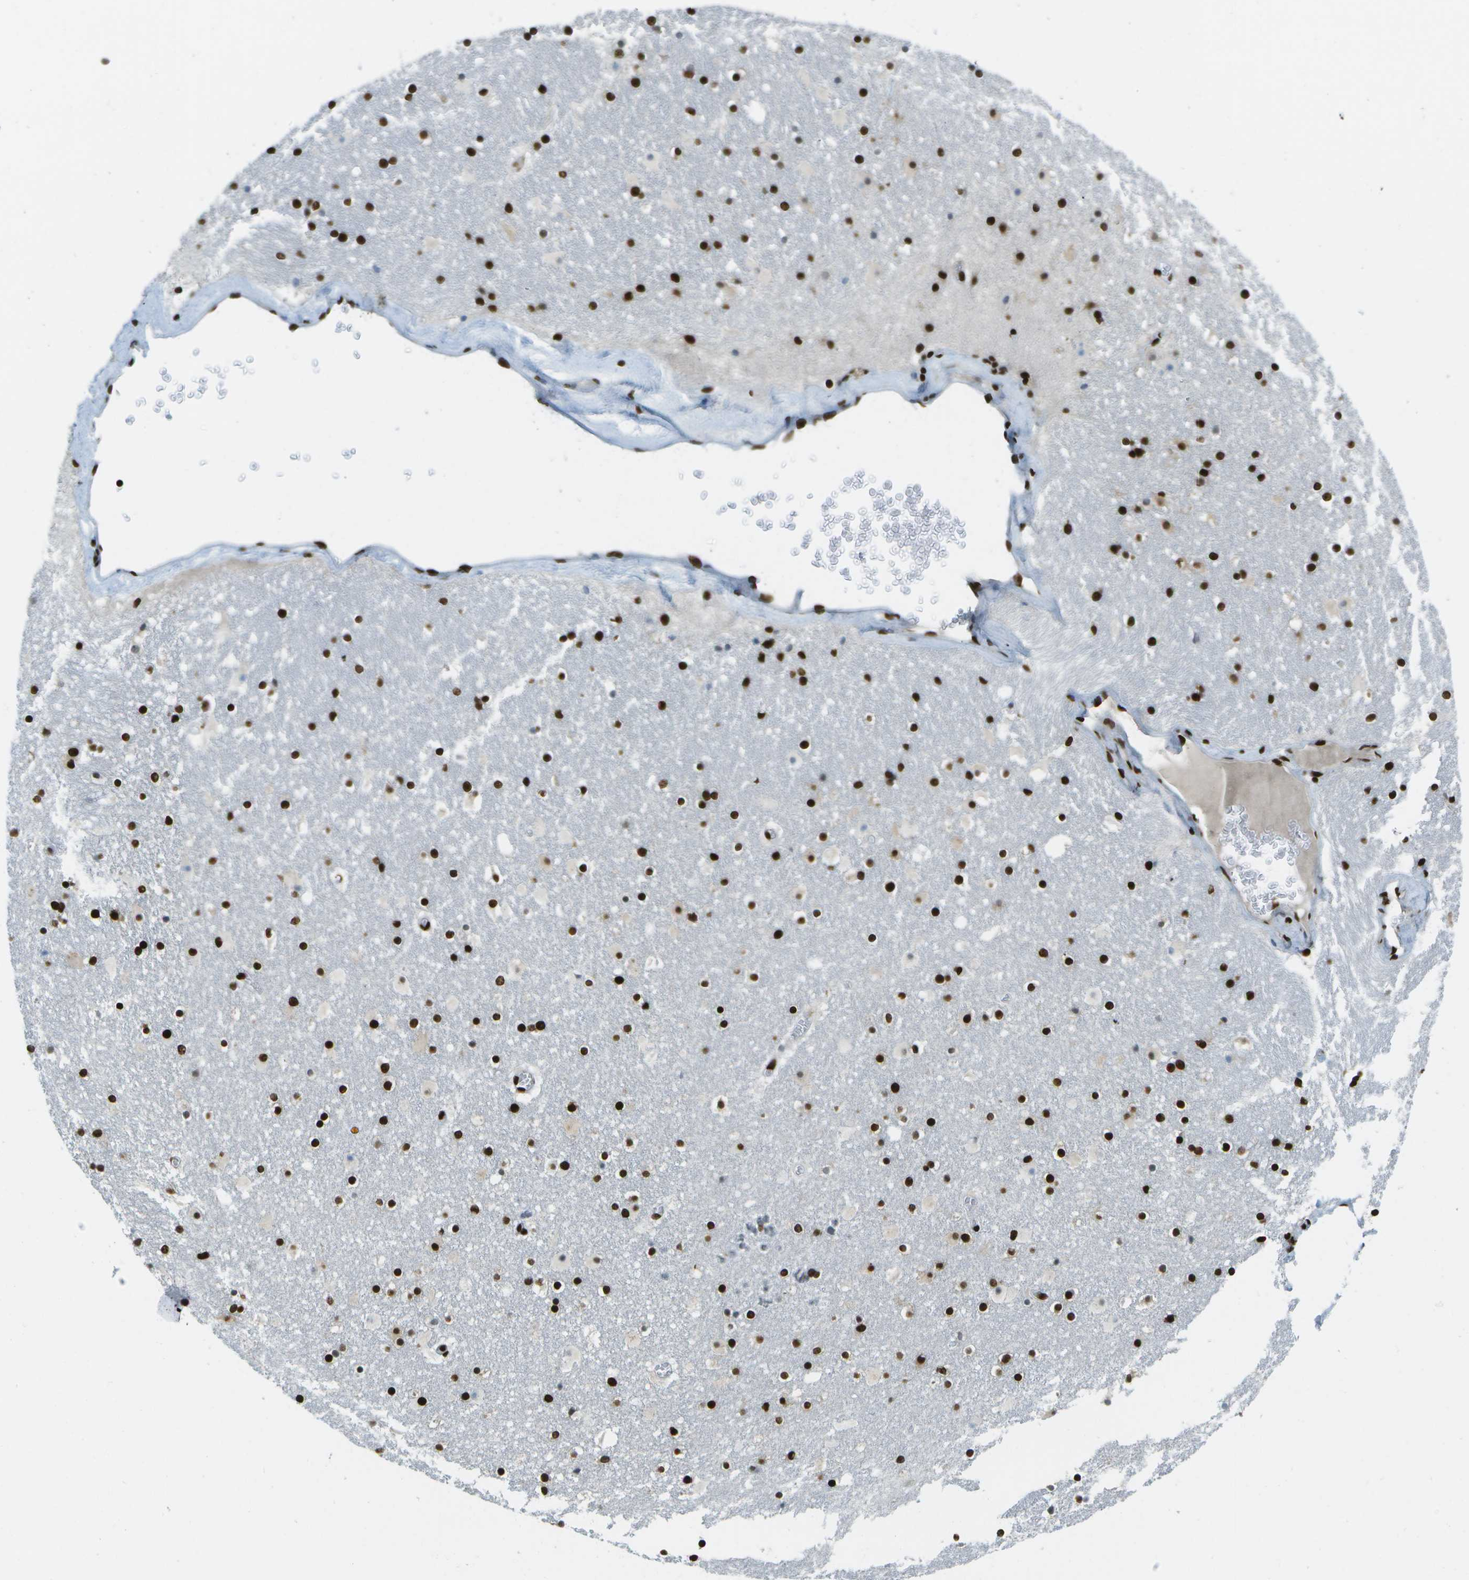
{"staining": {"intensity": "strong", "quantity": ">75%", "location": "nuclear"}, "tissue": "caudate", "cell_type": "Glial cells", "image_type": "normal", "snomed": [{"axis": "morphology", "description": "Normal tissue, NOS"}, {"axis": "topography", "description": "Lateral ventricle wall"}], "caption": "Caudate stained for a protein (brown) demonstrates strong nuclear positive positivity in about >75% of glial cells.", "gene": "GLYR1", "patient": {"sex": "male", "age": 45}}